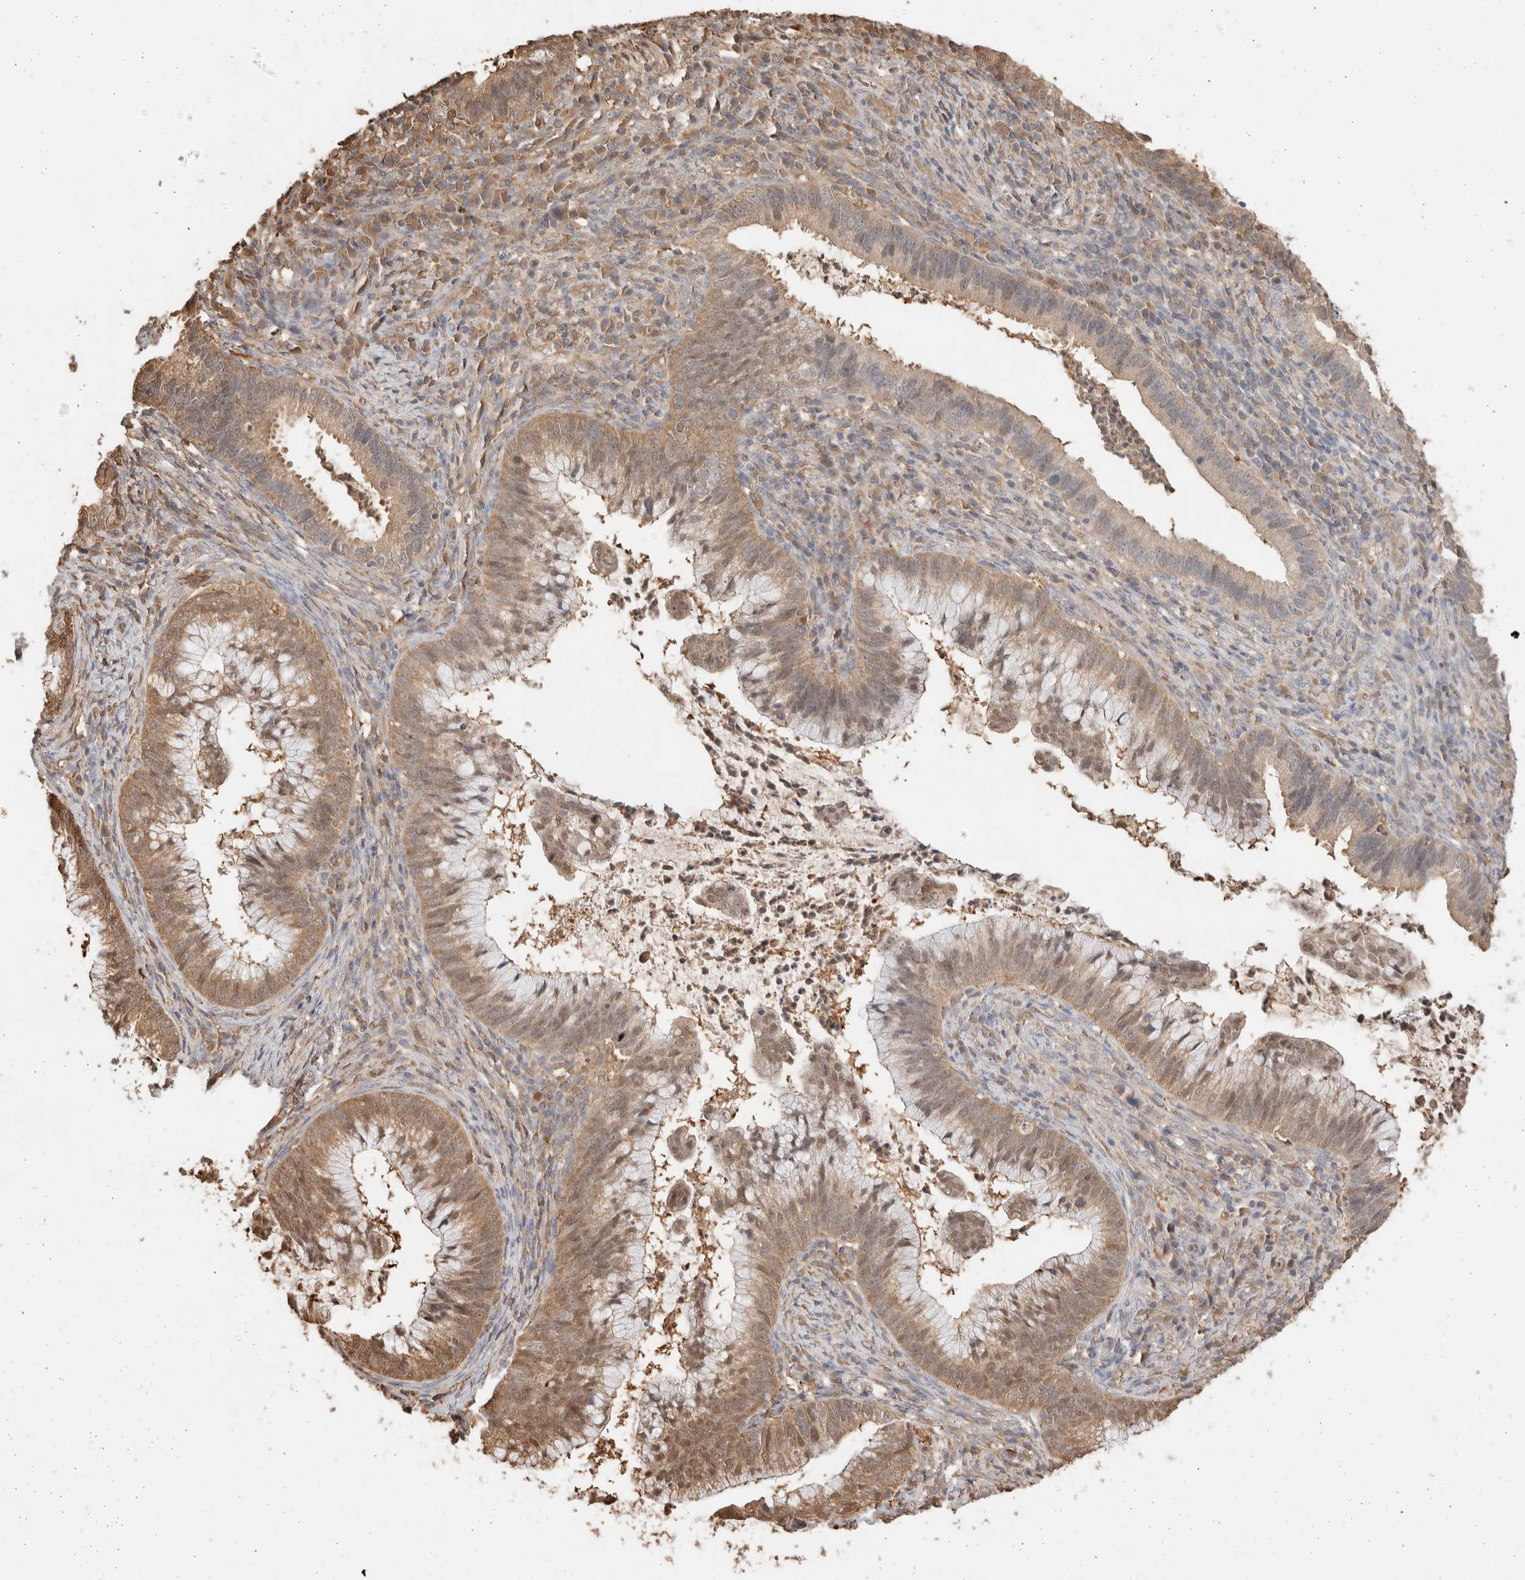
{"staining": {"intensity": "moderate", "quantity": ">75%", "location": "cytoplasmic/membranous,nuclear"}, "tissue": "cervical cancer", "cell_type": "Tumor cells", "image_type": "cancer", "snomed": [{"axis": "morphology", "description": "Adenocarcinoma, NOS"}, {"axis": "topography", "description": "Cervix"}], "caption": "Cervical cancer (adenocarcinoma) stained with IHC exhibits moderate cytoplasmic/membranous and nuclear staining in about >75% of tumor cells.", "gene": "YWHAH", "patient": {"sex": "female", "age": 36}}